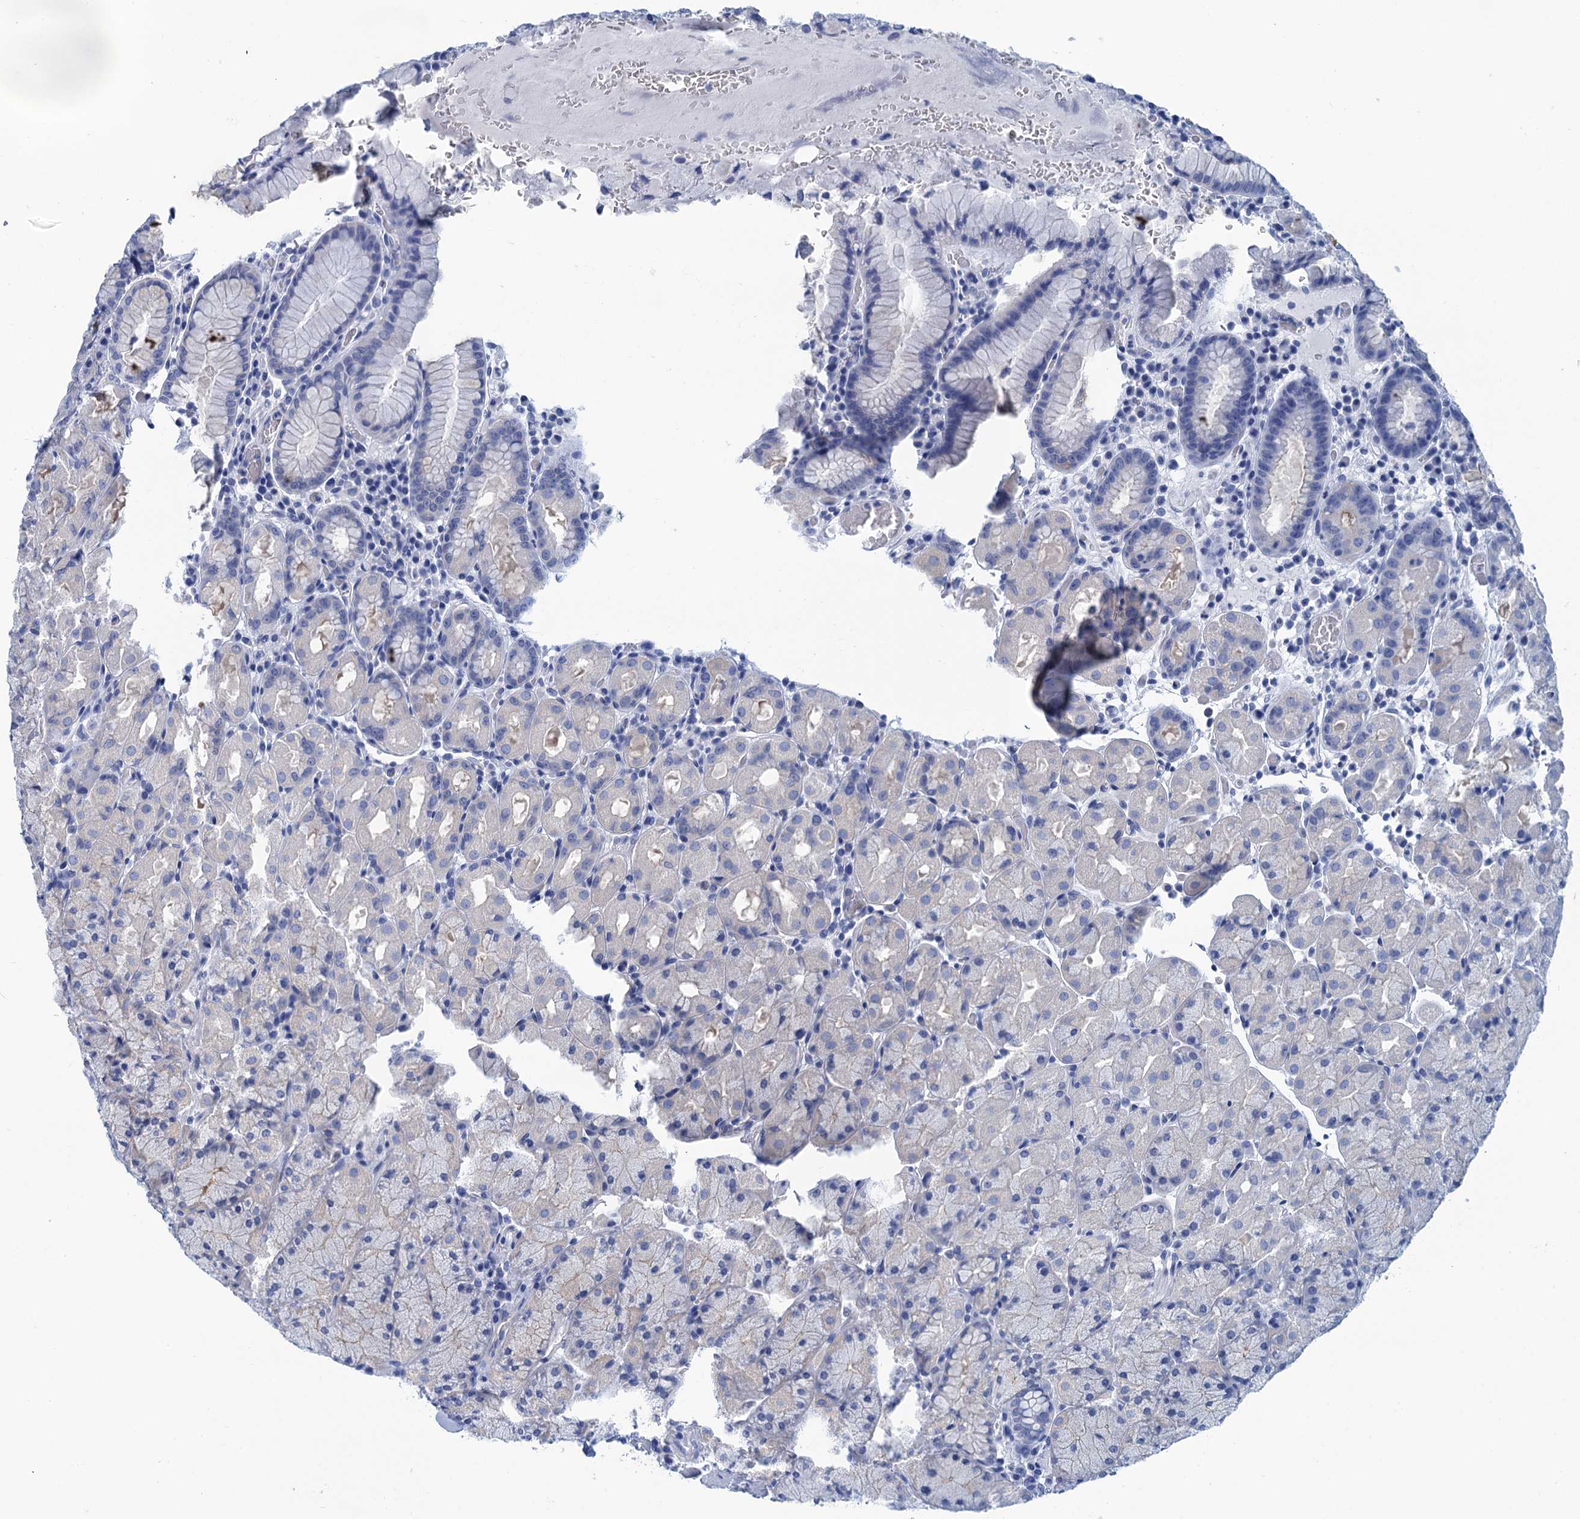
{"staining": {"intensity": "weak", "quantity": "<25%", "location": "cytoplasmic/membranous"}, "tissue": "stomach", "cell_type": "Glandular cells", "image_type": "normal", "snomed": [{"axis": "morphology", "description": "Normal tissue, NOS"}, {"axis": "topography", "description": "Stomach, upper"}, {"axis": "topography", "description": "Stomach, lower"}], "caption": "Protein analysis of benign stomach demonstrates no significant staining in glandular cells.", "gene": "CALML5", "patient": {"sex": "male", "age": 80}}